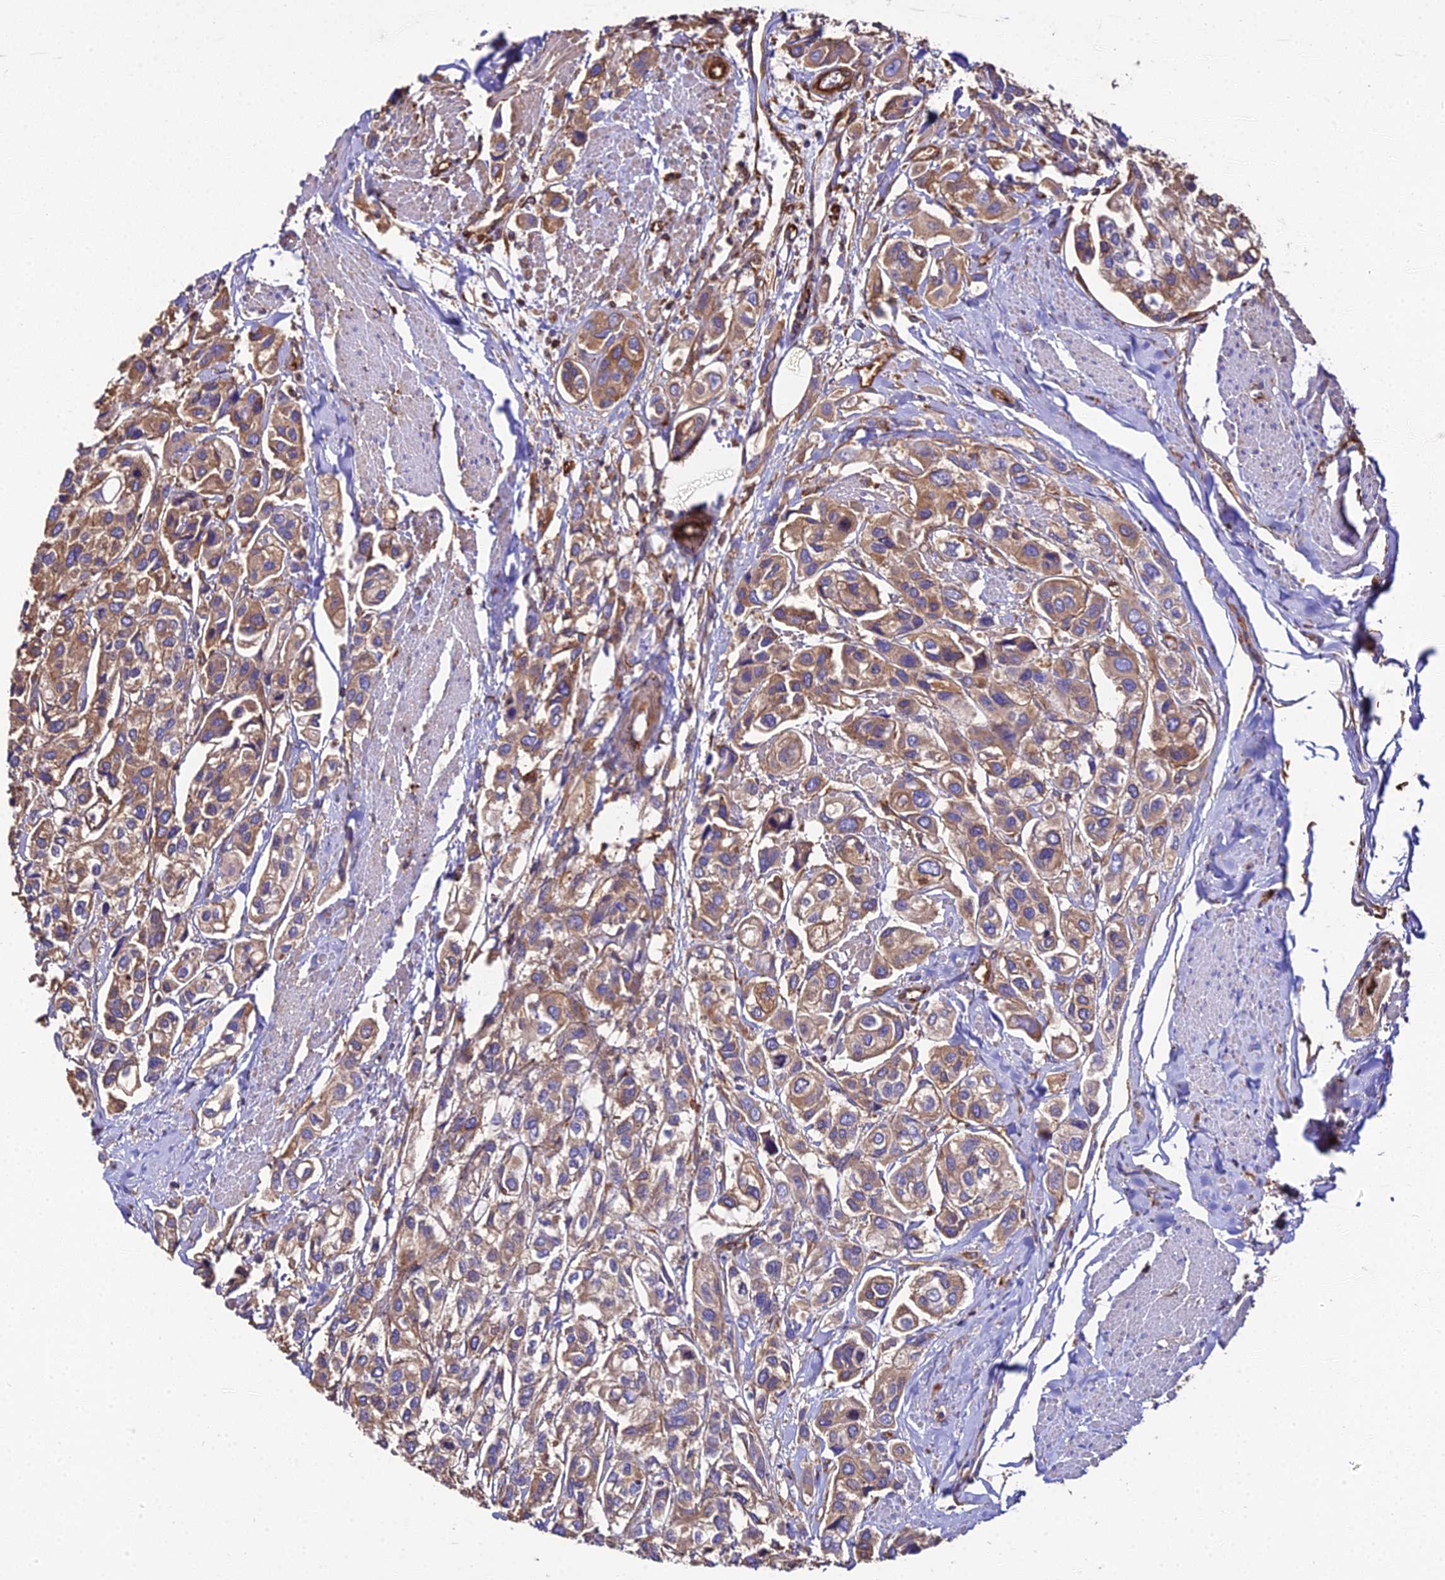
{"staining": {"intensity": "moderate", "quantity": ">75%", "location": "cytoplasmic/membranous"}, "tissue": "urothelial cancer", "cell_type": "Tumor cells", "image_type": "cancer", "snomed": [{"axis": "morphology", "description": "Urothelial carcinoma, High grade"}, {"axis": "topography", "description": "Urinary bladder"}], "caption": "IHC staining of urothelial cancer, which shows medium levels of moderate cytoplasmic/membranous staining in about >75% of tumor cells indicating moderate cytoplasmic/membranous protein staining. The staining was performed using DAB (brown) for protein detection and nuclei were counterstained in hematoxylin (blue).", "gene": "TUBA3D", "patient": {"sex": "male", "age": 67}}